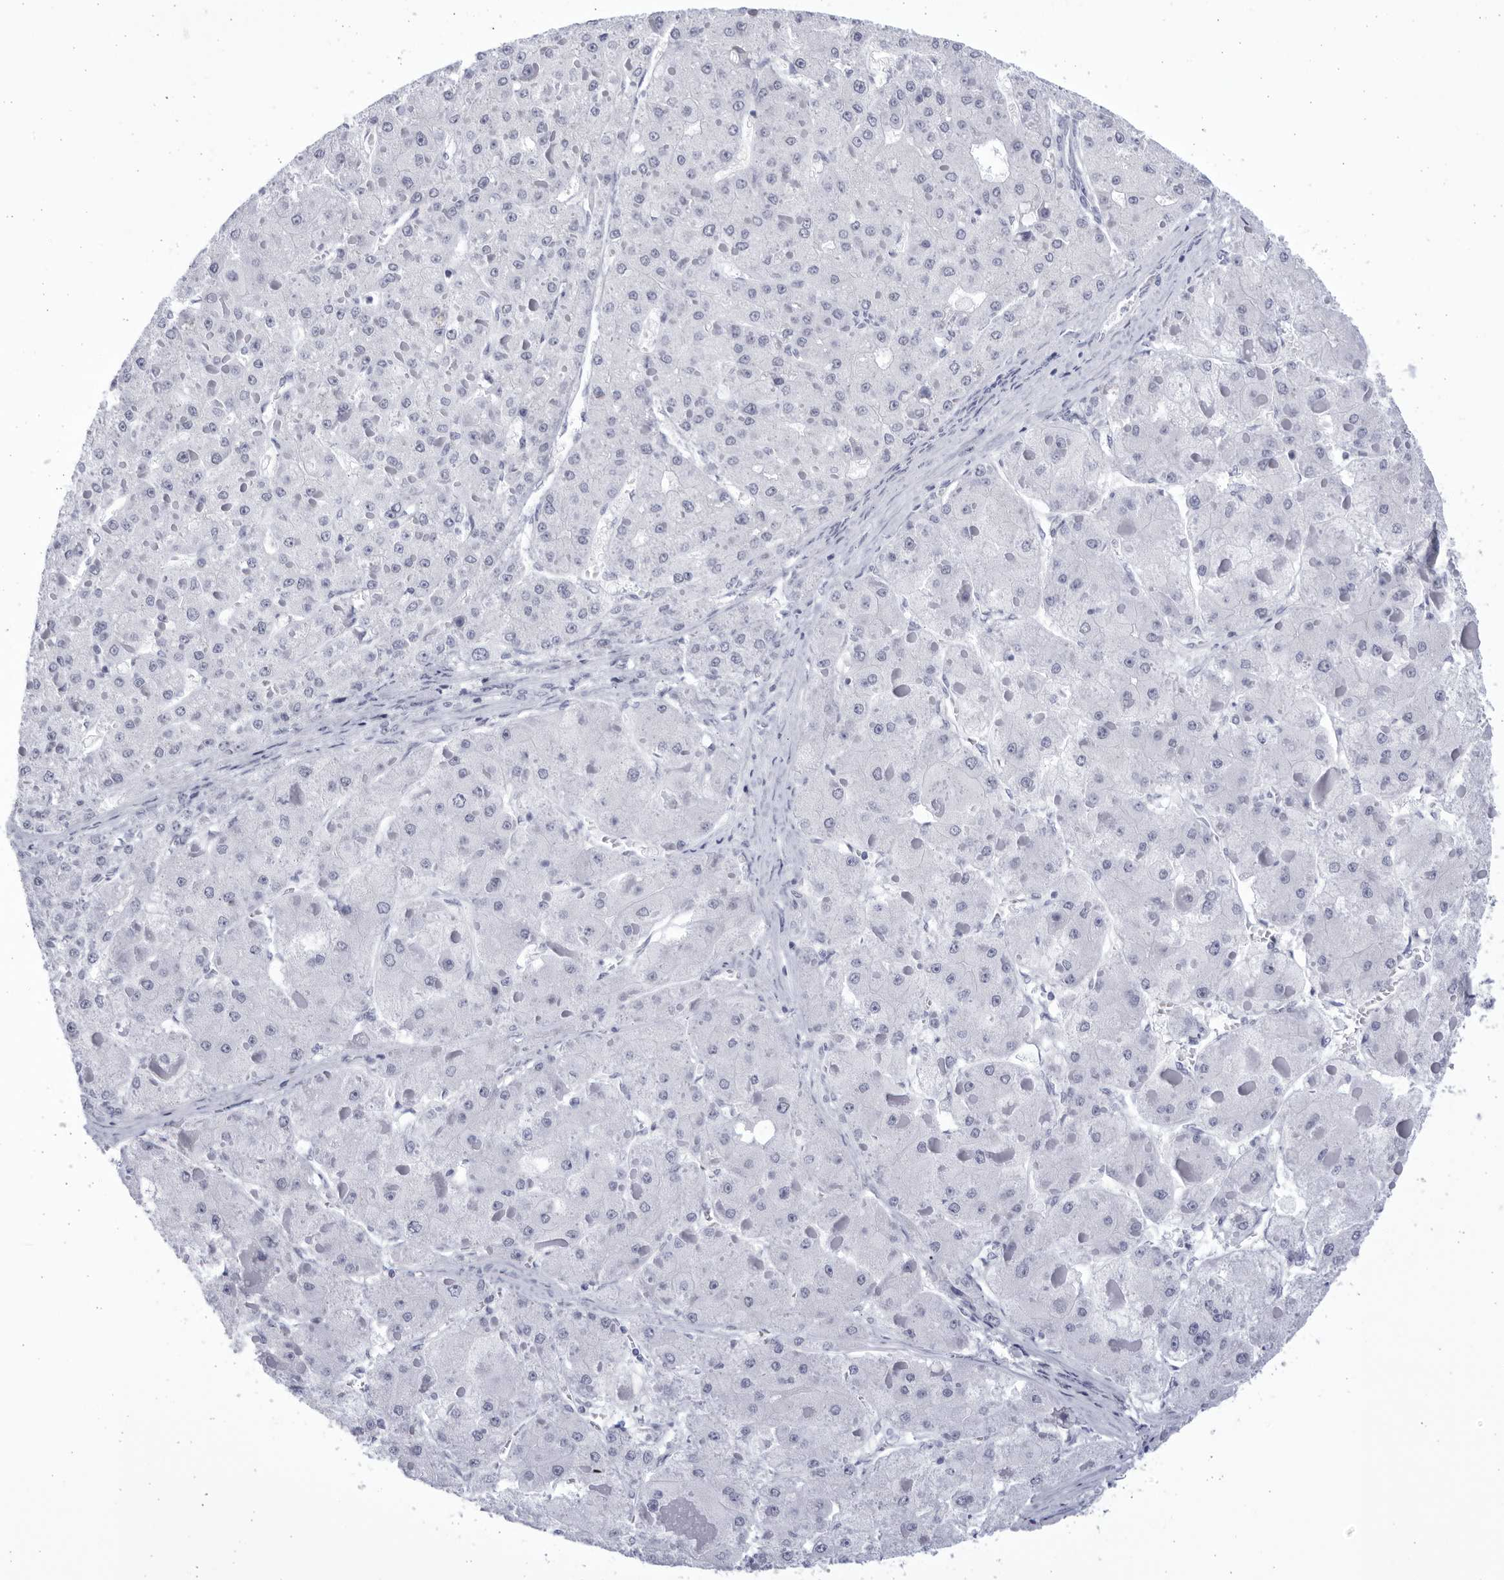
{"staining": {"intensity": "negative", "quantity": "none", "location": "none"}, "tissue": "liver cancer", "cell_type": "Tumor cells", "image_type": "cancer", "snomed": [{"axis": "morphology", "description": "Carcinoma, Hepatocellular, NOS"}, {"axis": "topography", "description": "Liver"}], "caption": "Liver hepatocellular carcinoma stained for a protein using immunohistochemistry displays no staining tumor cells.", "gene": "CCDC181", "patient": {"sex": "female", "age": 73}}